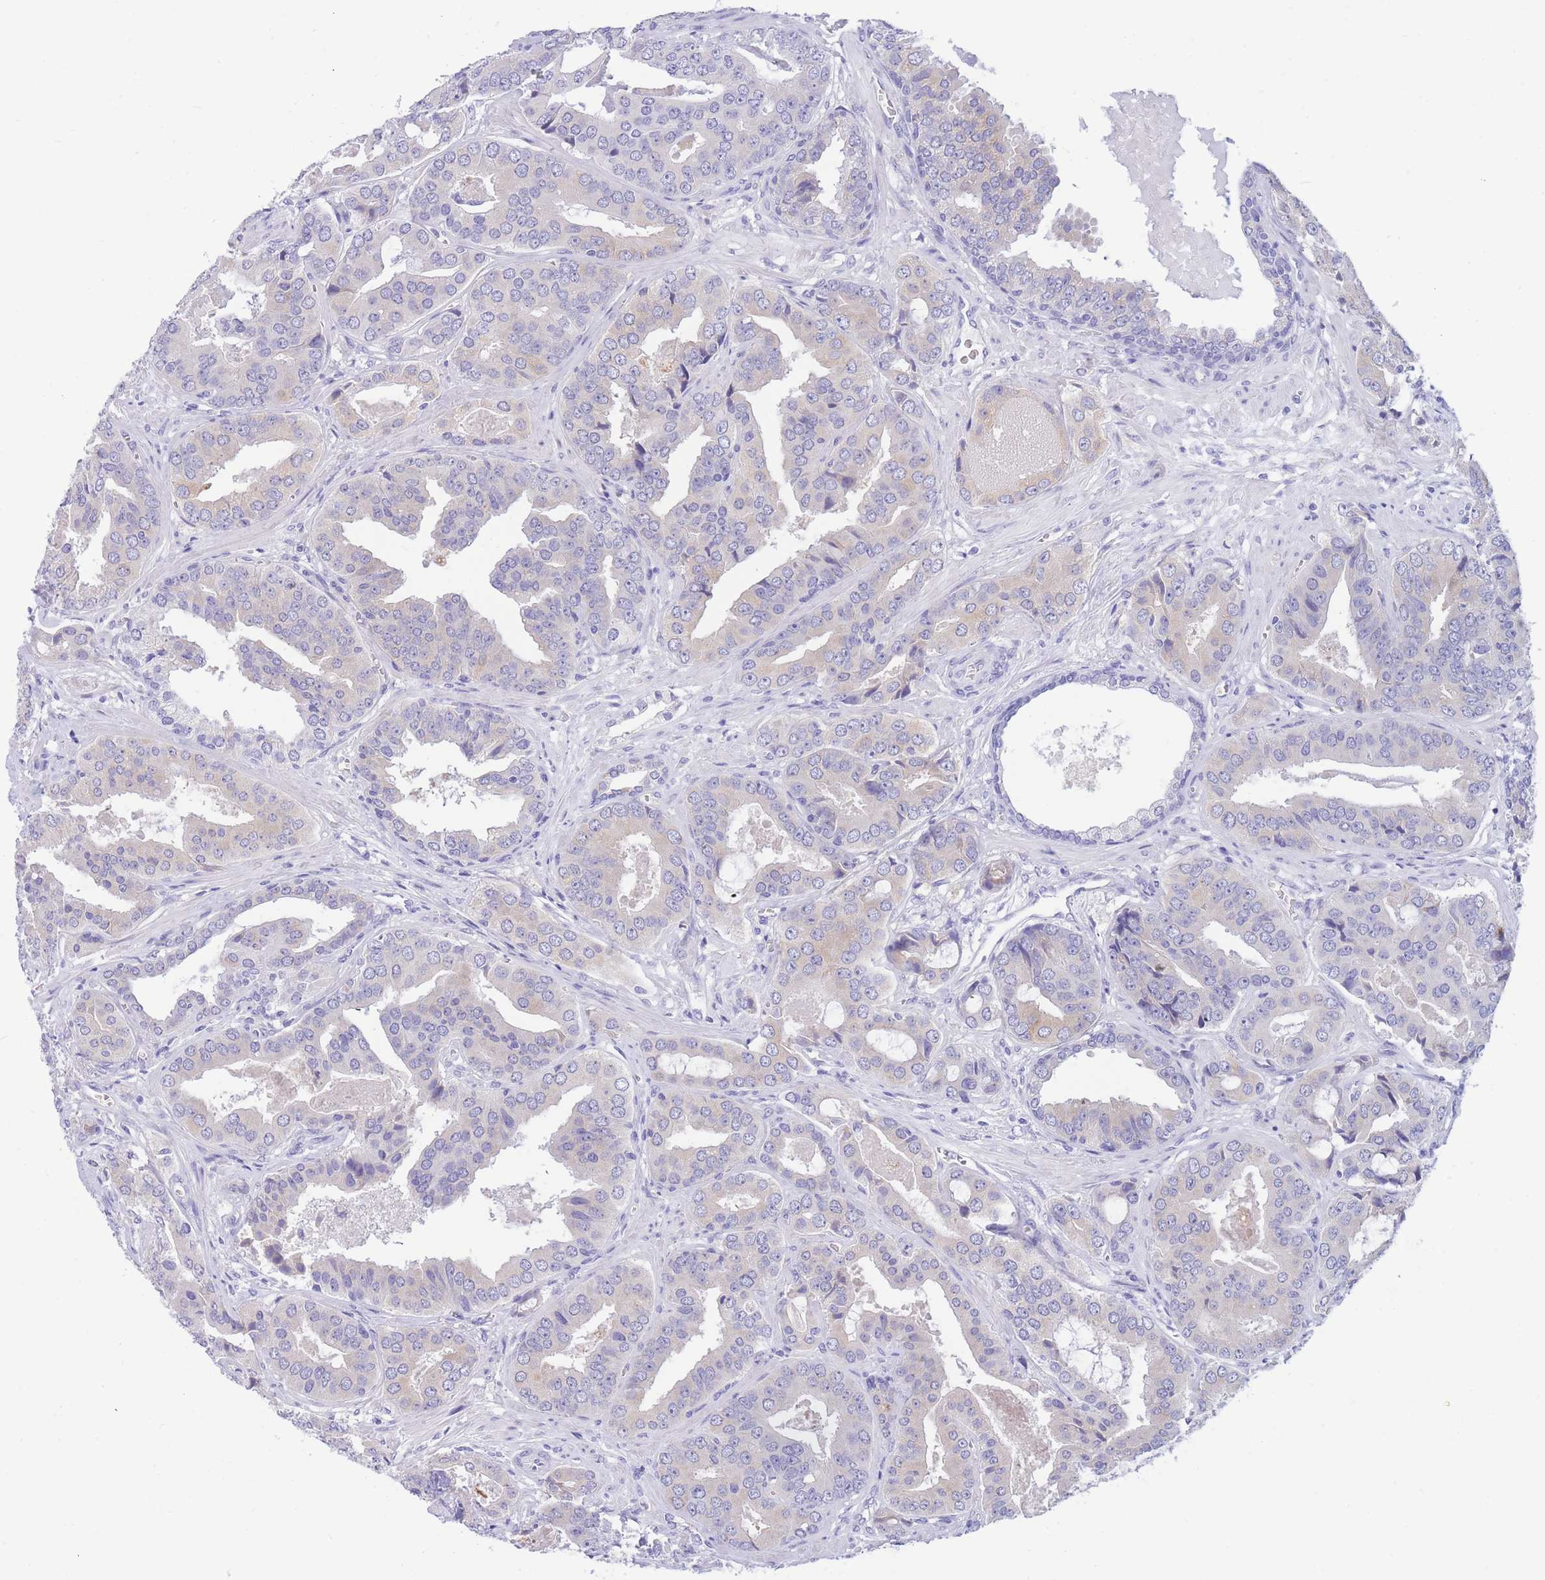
{"staining": {"intensity": "negative", "quantity": "none", "location": "none"}, "tissue": "prostate cancer", "cell_type": "Tumor cells", "image_type": "cancer", "snomed": [{"axis": "morphology", "description": "Adenocarcinoma, High grade"}, {"axis": "topography", "description": "Prostate"}], "caption": "This image is of prostate cancer stained with immunohistochemistry to label a protein in brown with the nuclei are counter-stained blue. There is no staining in tumor cells.", "gene": "SSUH2", "patient": {"sex": "male", "age": 71}}